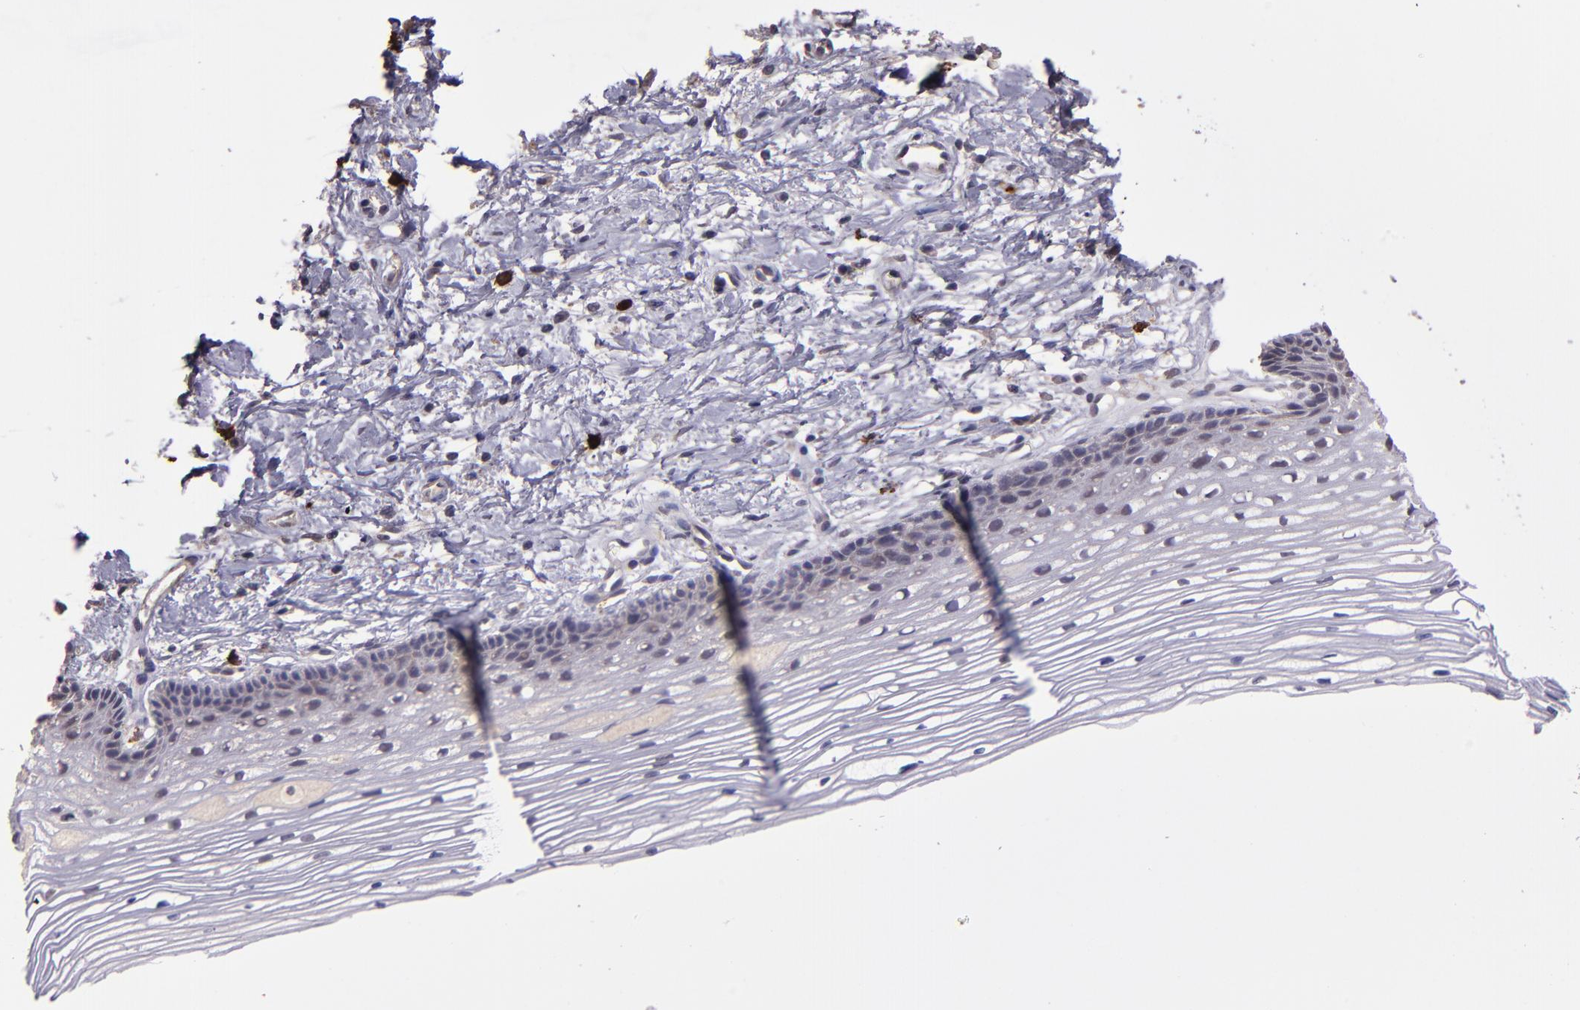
{"staining": {"intensity": "negative", "quantity": "none", "location": "none"}, "tissue": "cervix", "cell_type": "Glandular cells", "image_type": "normal", "snomed": [{"axis": "morphology", "description": "Normal tissue, NOS"}, {"axis": "topography", "description": "Cervix"}], "caption": "Immunohistochemistry histopathology image of normal cervix: human cervix stained with DAB displays no significant protein expression in glandular cells.", "gene": "TAF7L", "patient": {"sex": "female", "age": 77}}